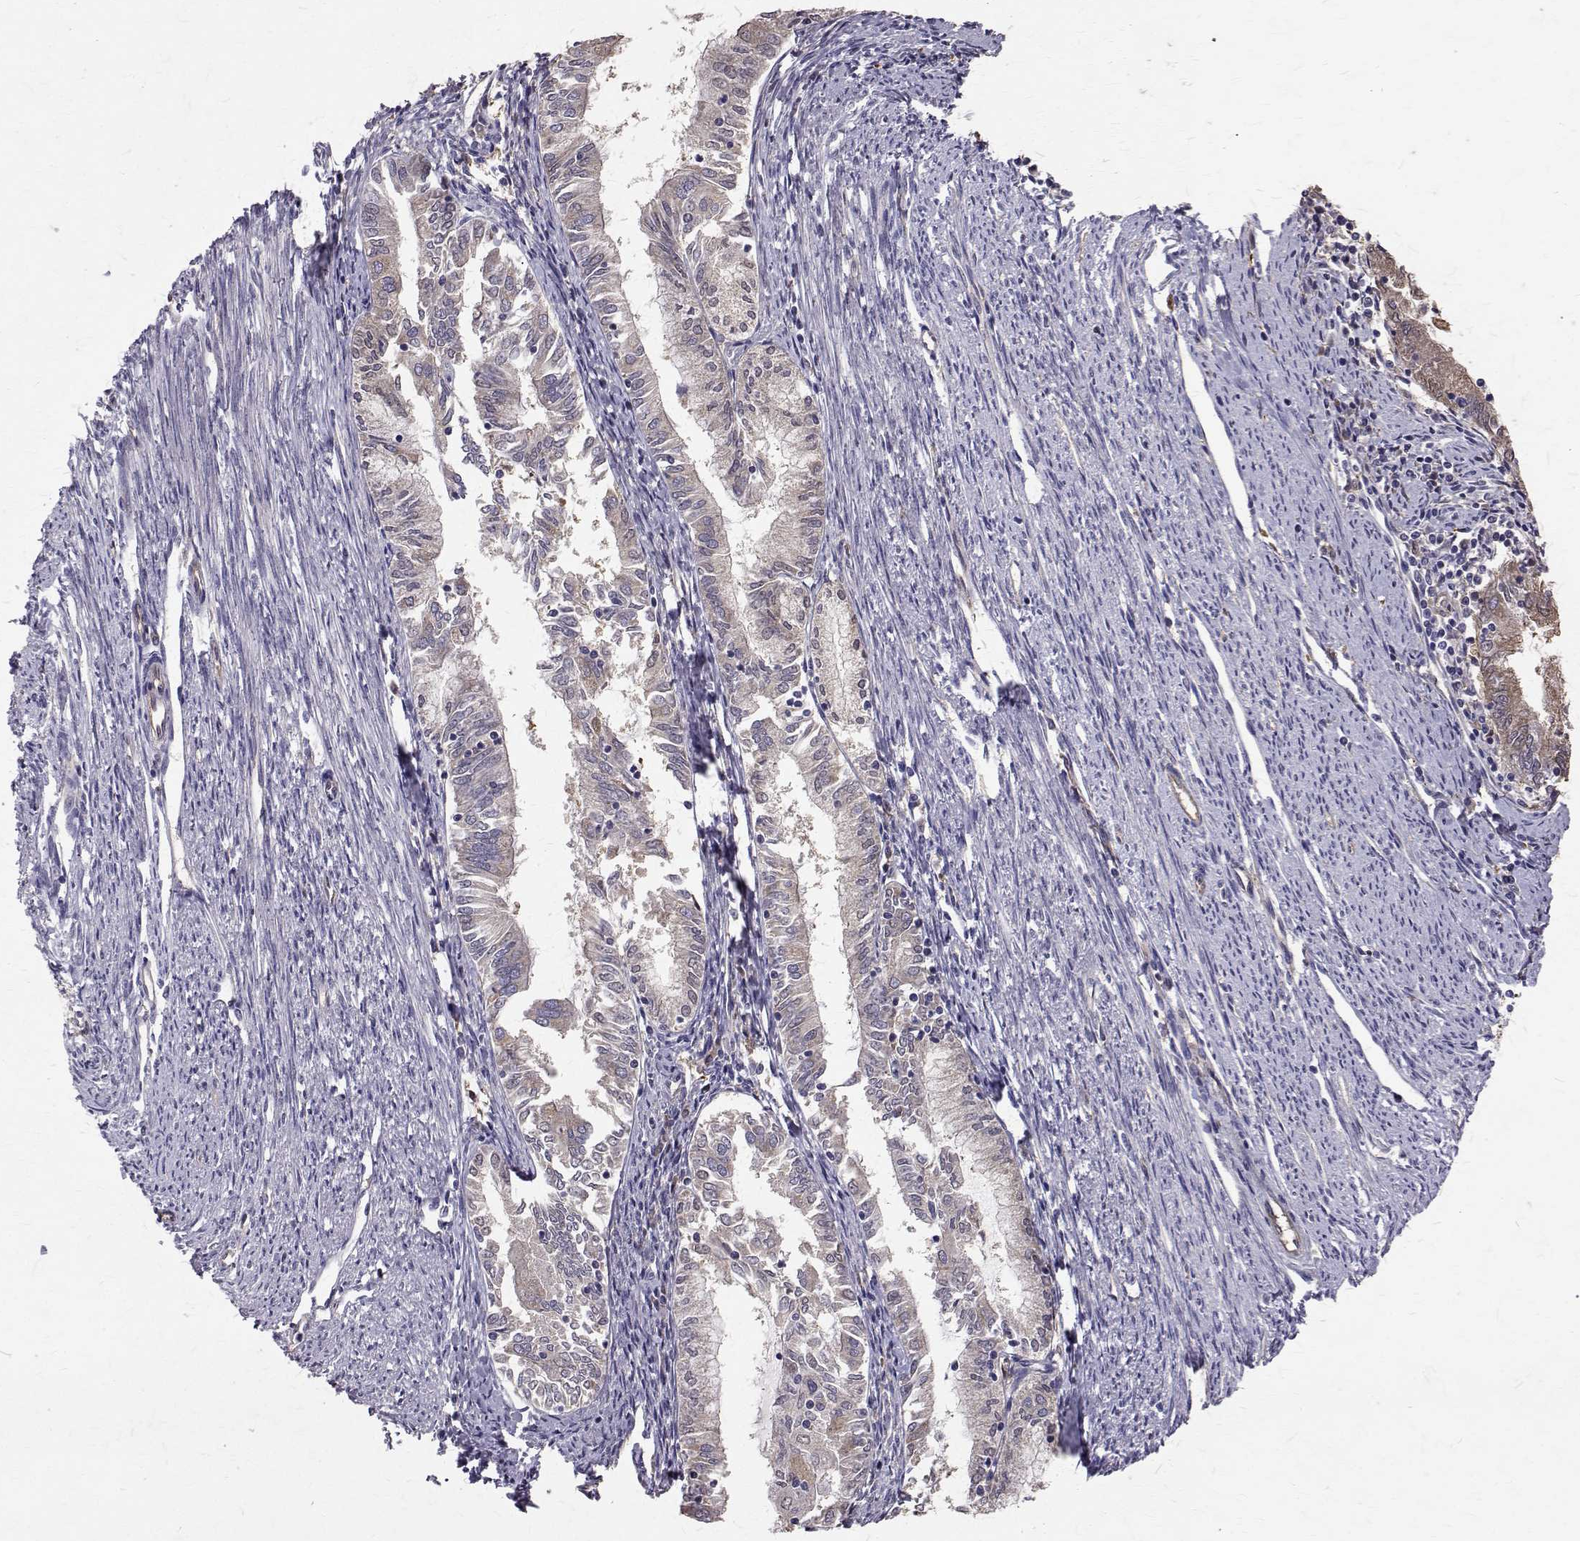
{"staining": {"intensity": "weak", "quantity": "25%-75%", "location": "cytoplasmic/membranous"}, "tissue": "endometrial cancer", "cell_type": "Tumor cells", "image_type": "cancer", "snomed": [{"axis": "morphology", "description": "Adenocarcinoma, NOS"}, {"axis": "topography", "description": "Endometrium"}], "caption": "Immunohistochemistry (IHC) histopathology image of neoplastic tissue: human endometrial adenocarcinoma stained using immunohistochemistry exhibits low levels of weak protein expression localized specifically in the cytoplasmic/membranous of tumor cells, appearing as a cytoplasmic/membranous brown color.", "gene": "FARSB", "patient": {"sex": "female", "age": 79}}